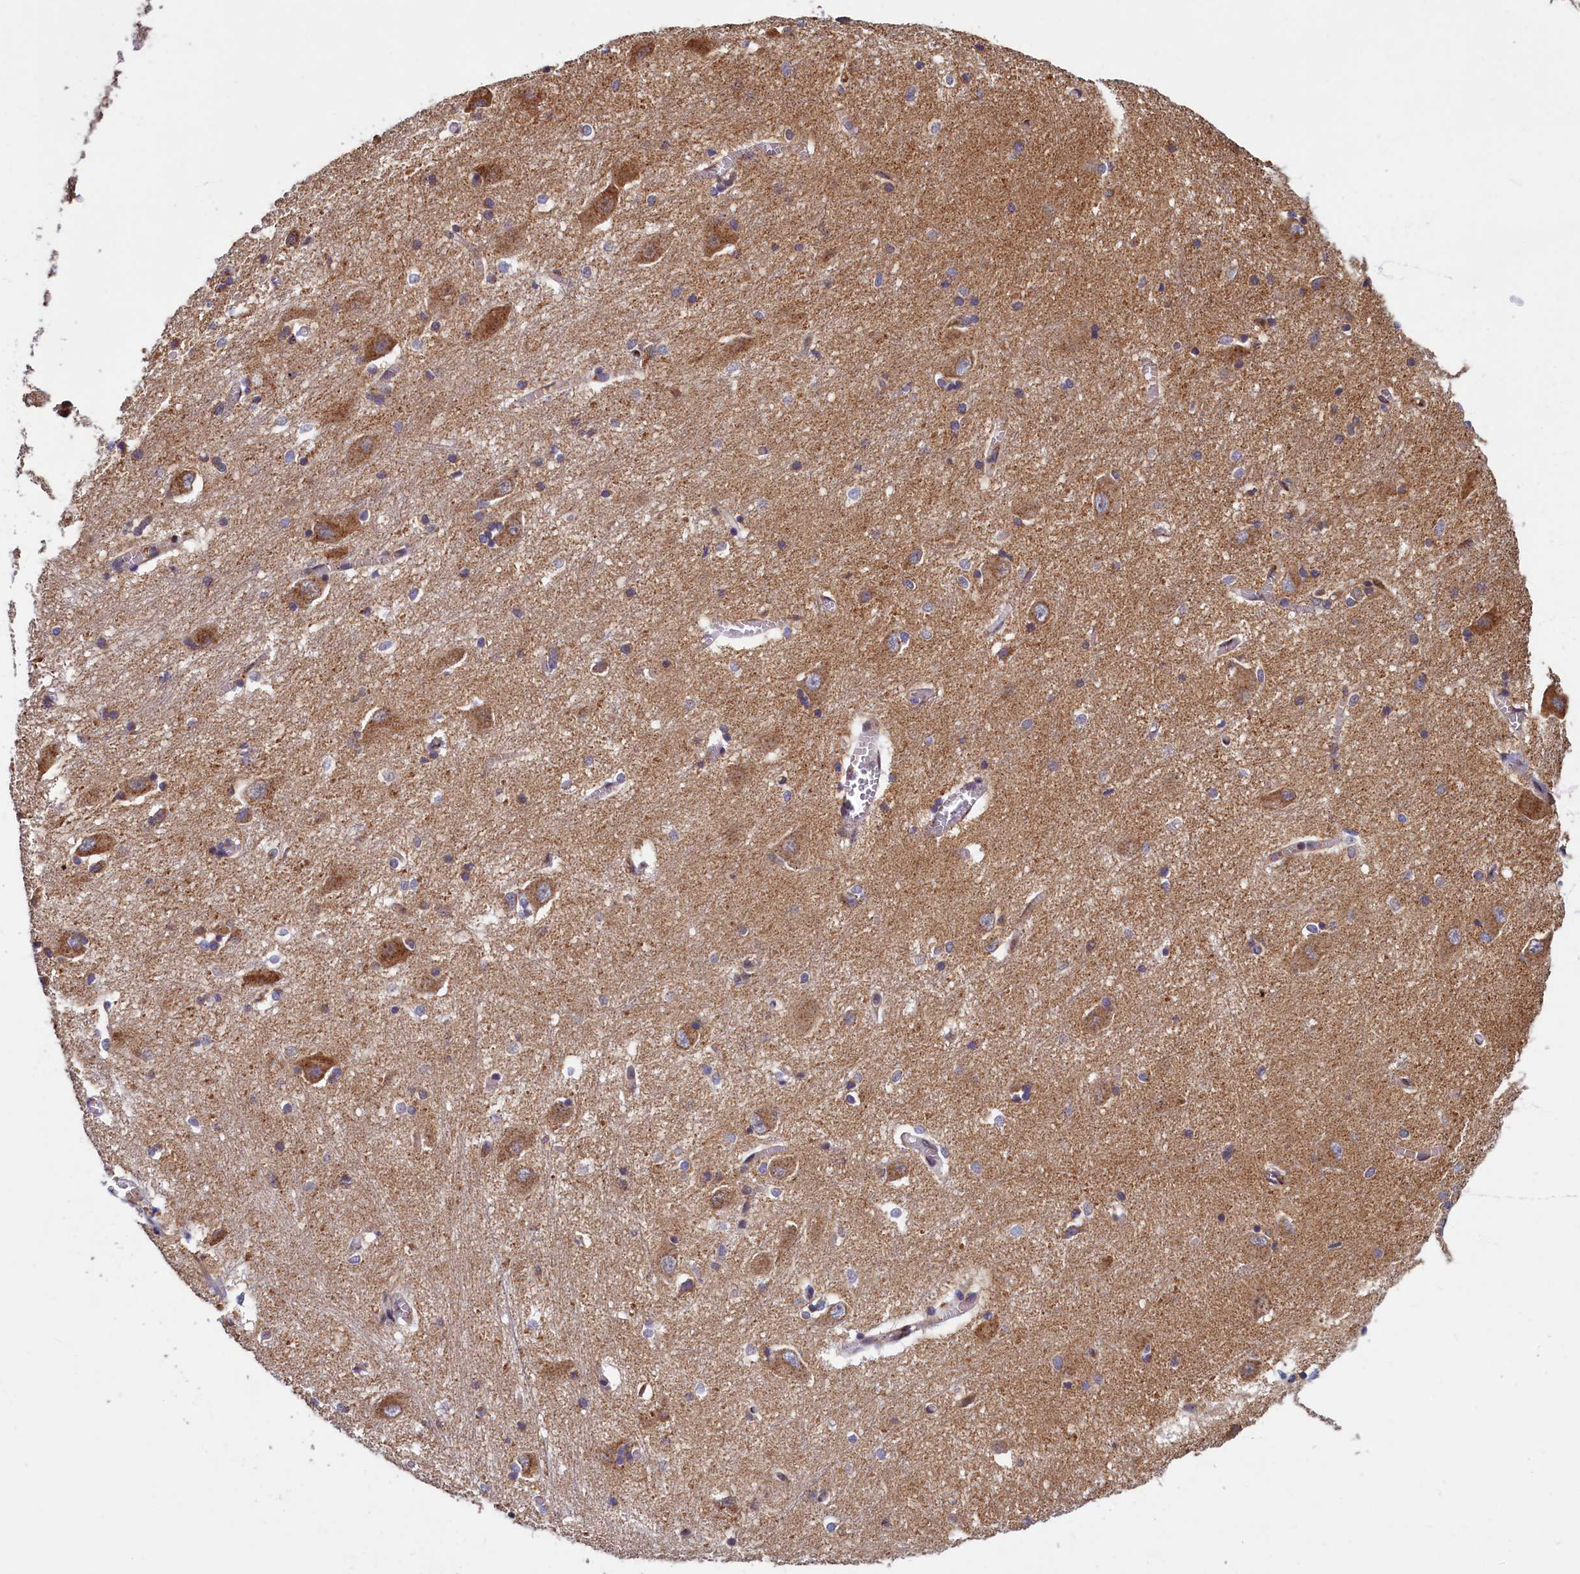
{"staining": {"intensity": "moderate", "quantity": "<25%", "location": "cytoplasmic/membranous"}, "tissue": "caudate", "cell_type": "Glial cells", "image_type": "normal", "snomed": [{"axis": "morphology", "description": "Normal tissue, NOS"}, {"axis": "topography", "description": "Lateral ventricle wall"}], "caption": "Immunohistochemistry (IHC) of normal caudate exhibits low levels of moderate cytoplasmic/membranous staining in about <25% of glial cells.", "gene": "NCKAP5L", "patient": {"sex": "male", "age": 37}}